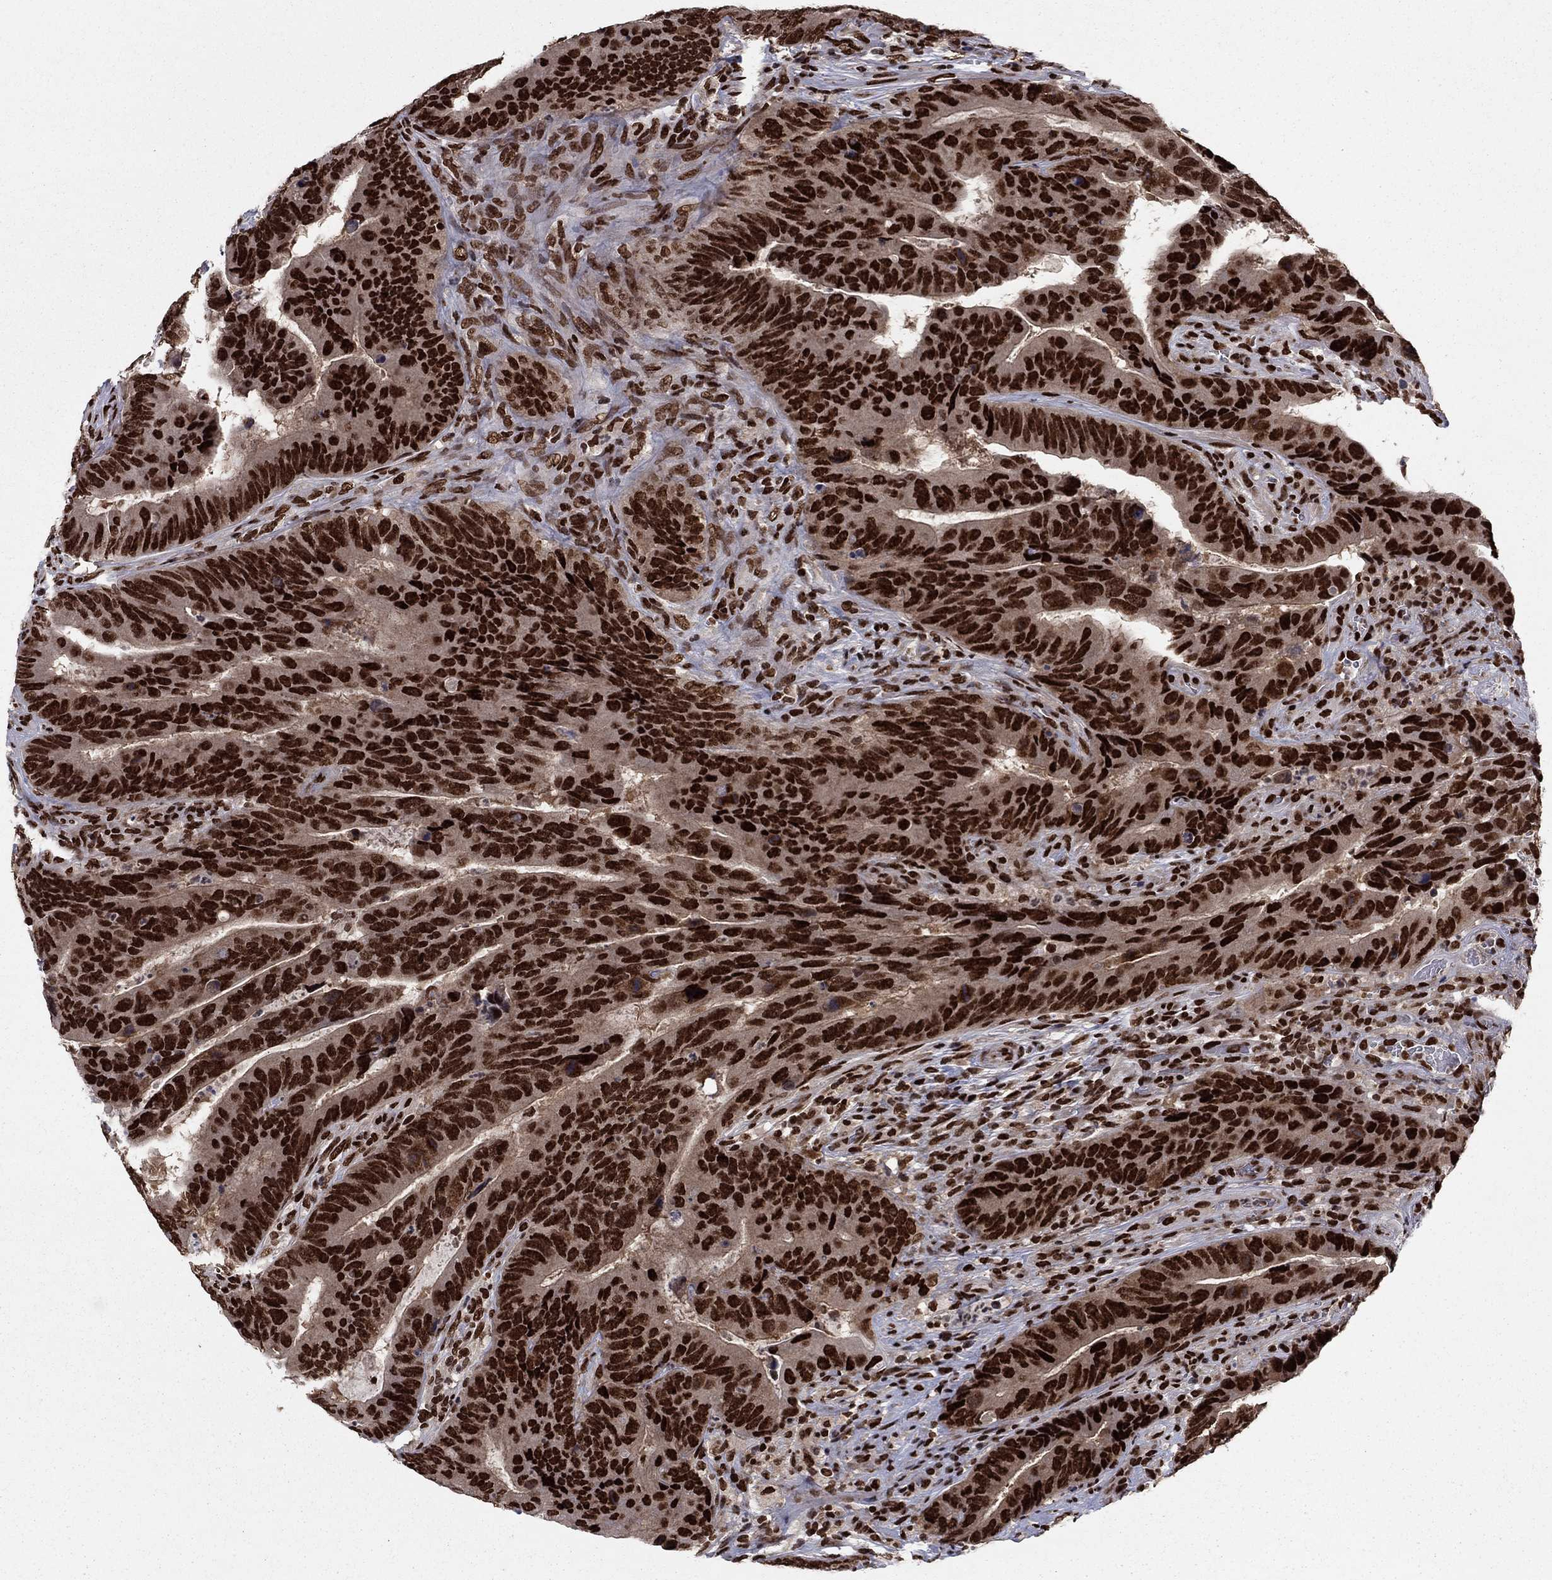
{"staining": {"intensity": "strong", "quantity": ">75%", "location": "nuclear"}, "tissue": "colorectal cancer", "cell_type": "Tumor cells", "image_type": "cancer", "snomed": [{"axis": "morphology", "description": "Adenocarcinoma, NOS"}, {"axis": "topography", "description": "Colon"}], "caption": "Human colorectal cancer (adenocarcinoma) stained with a brown dye demonstrates strong nuclear positive positivity in about >75% of tumor cells.", "gene": "USP54", "patient": {"sex": "female", "age": 56}}